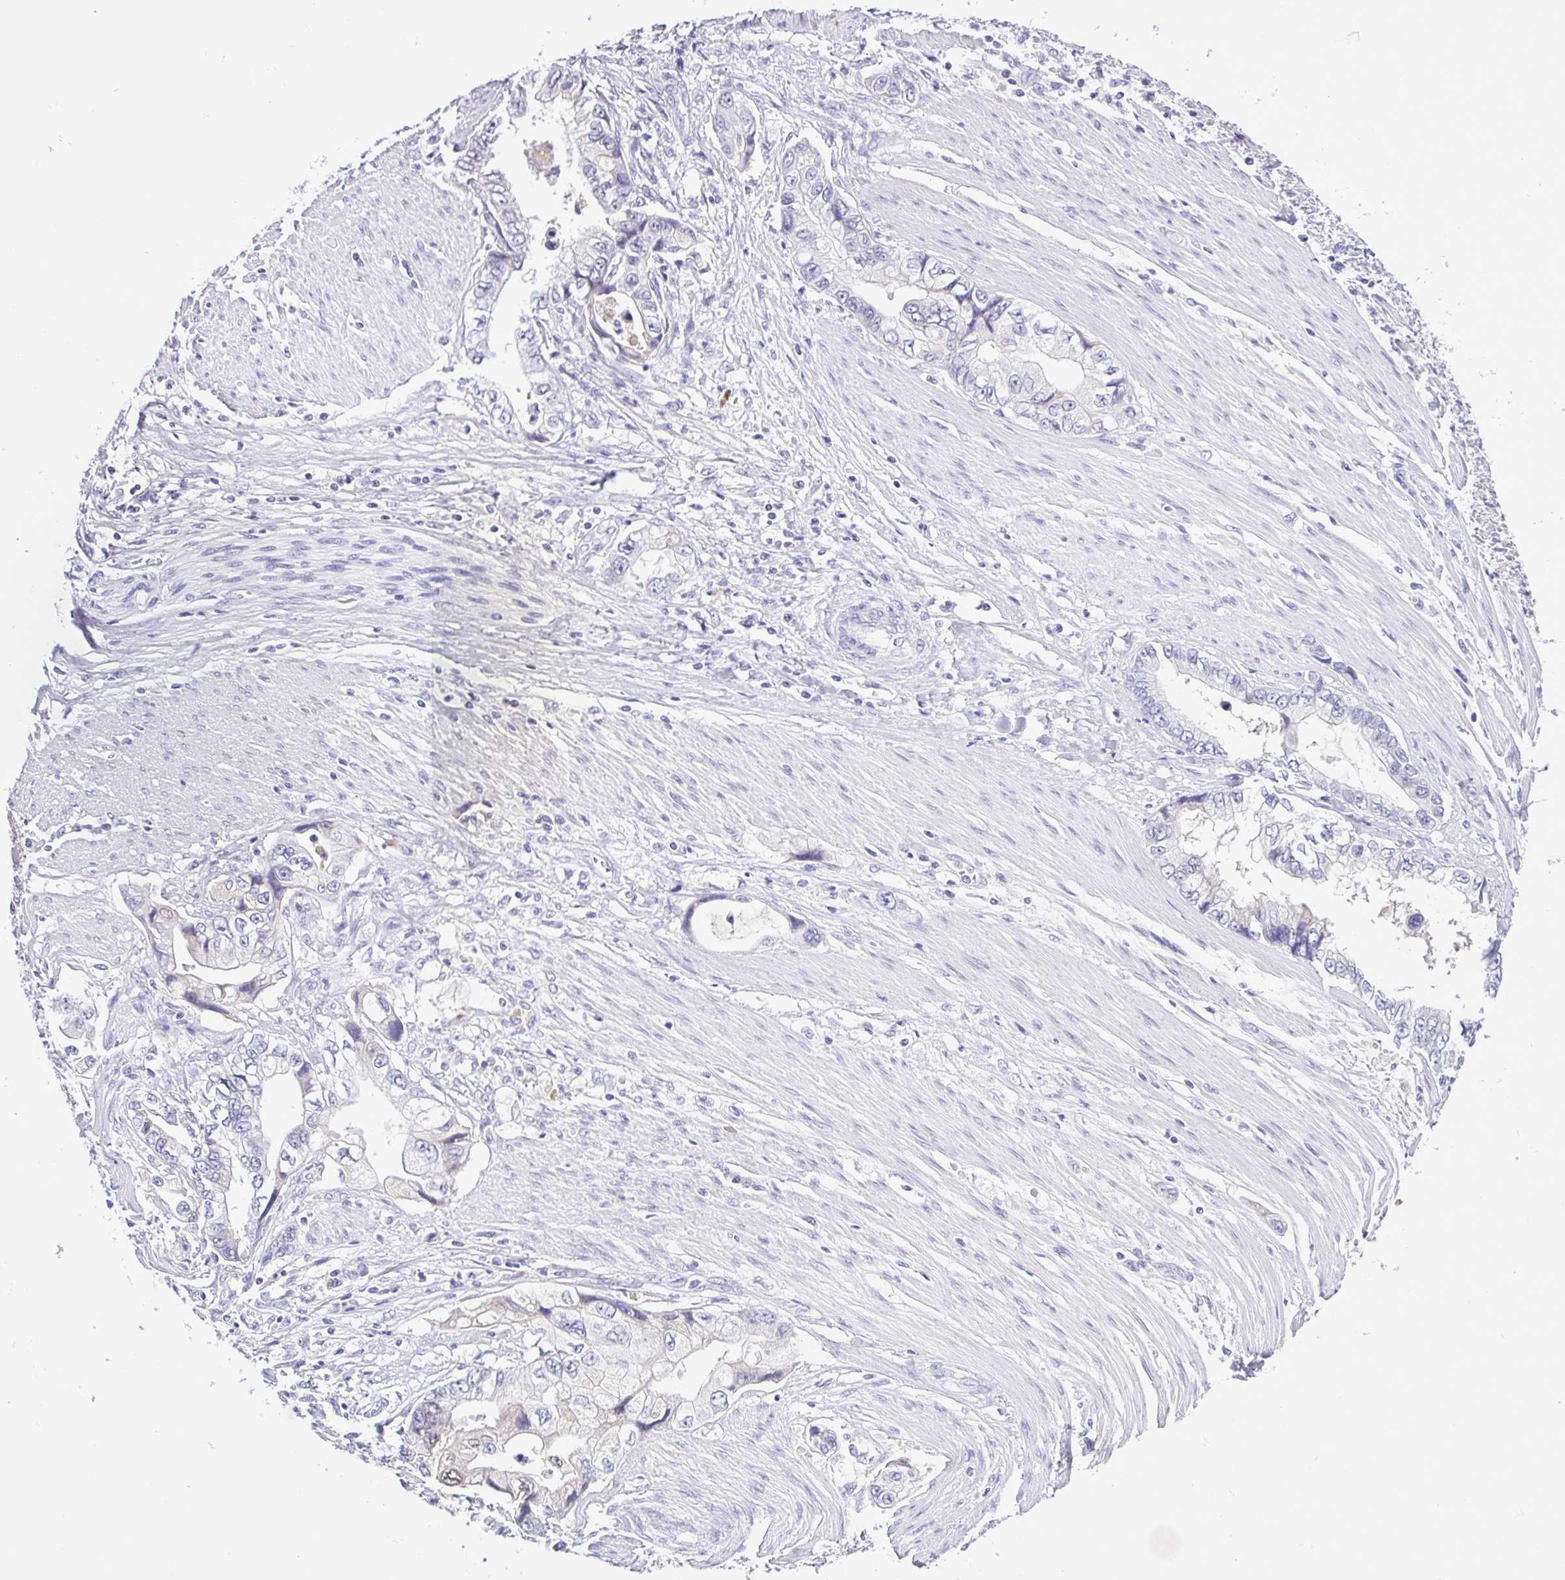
{"staining": {"intensity": "negative", "quantity": "none", "location": "none"}, "tissue": "stomach cancer", "cell_type": "Tumor cells", "image_type": "cancer", "snomed": [{"axis": "morphology", "description": "Adenocarcinoma, NOS"}, {"axis": "topography", "description": "Pancreas"}, {"axis": "topography", "description": "Stomach, upper"}], "caption": "This is an immunohistochemistry histopathology image of human stomach adenocarcinoma. There is no staining in tumor cells.", "gene": "IGFL1", "patient": {"sex": "male", "age": 77}}